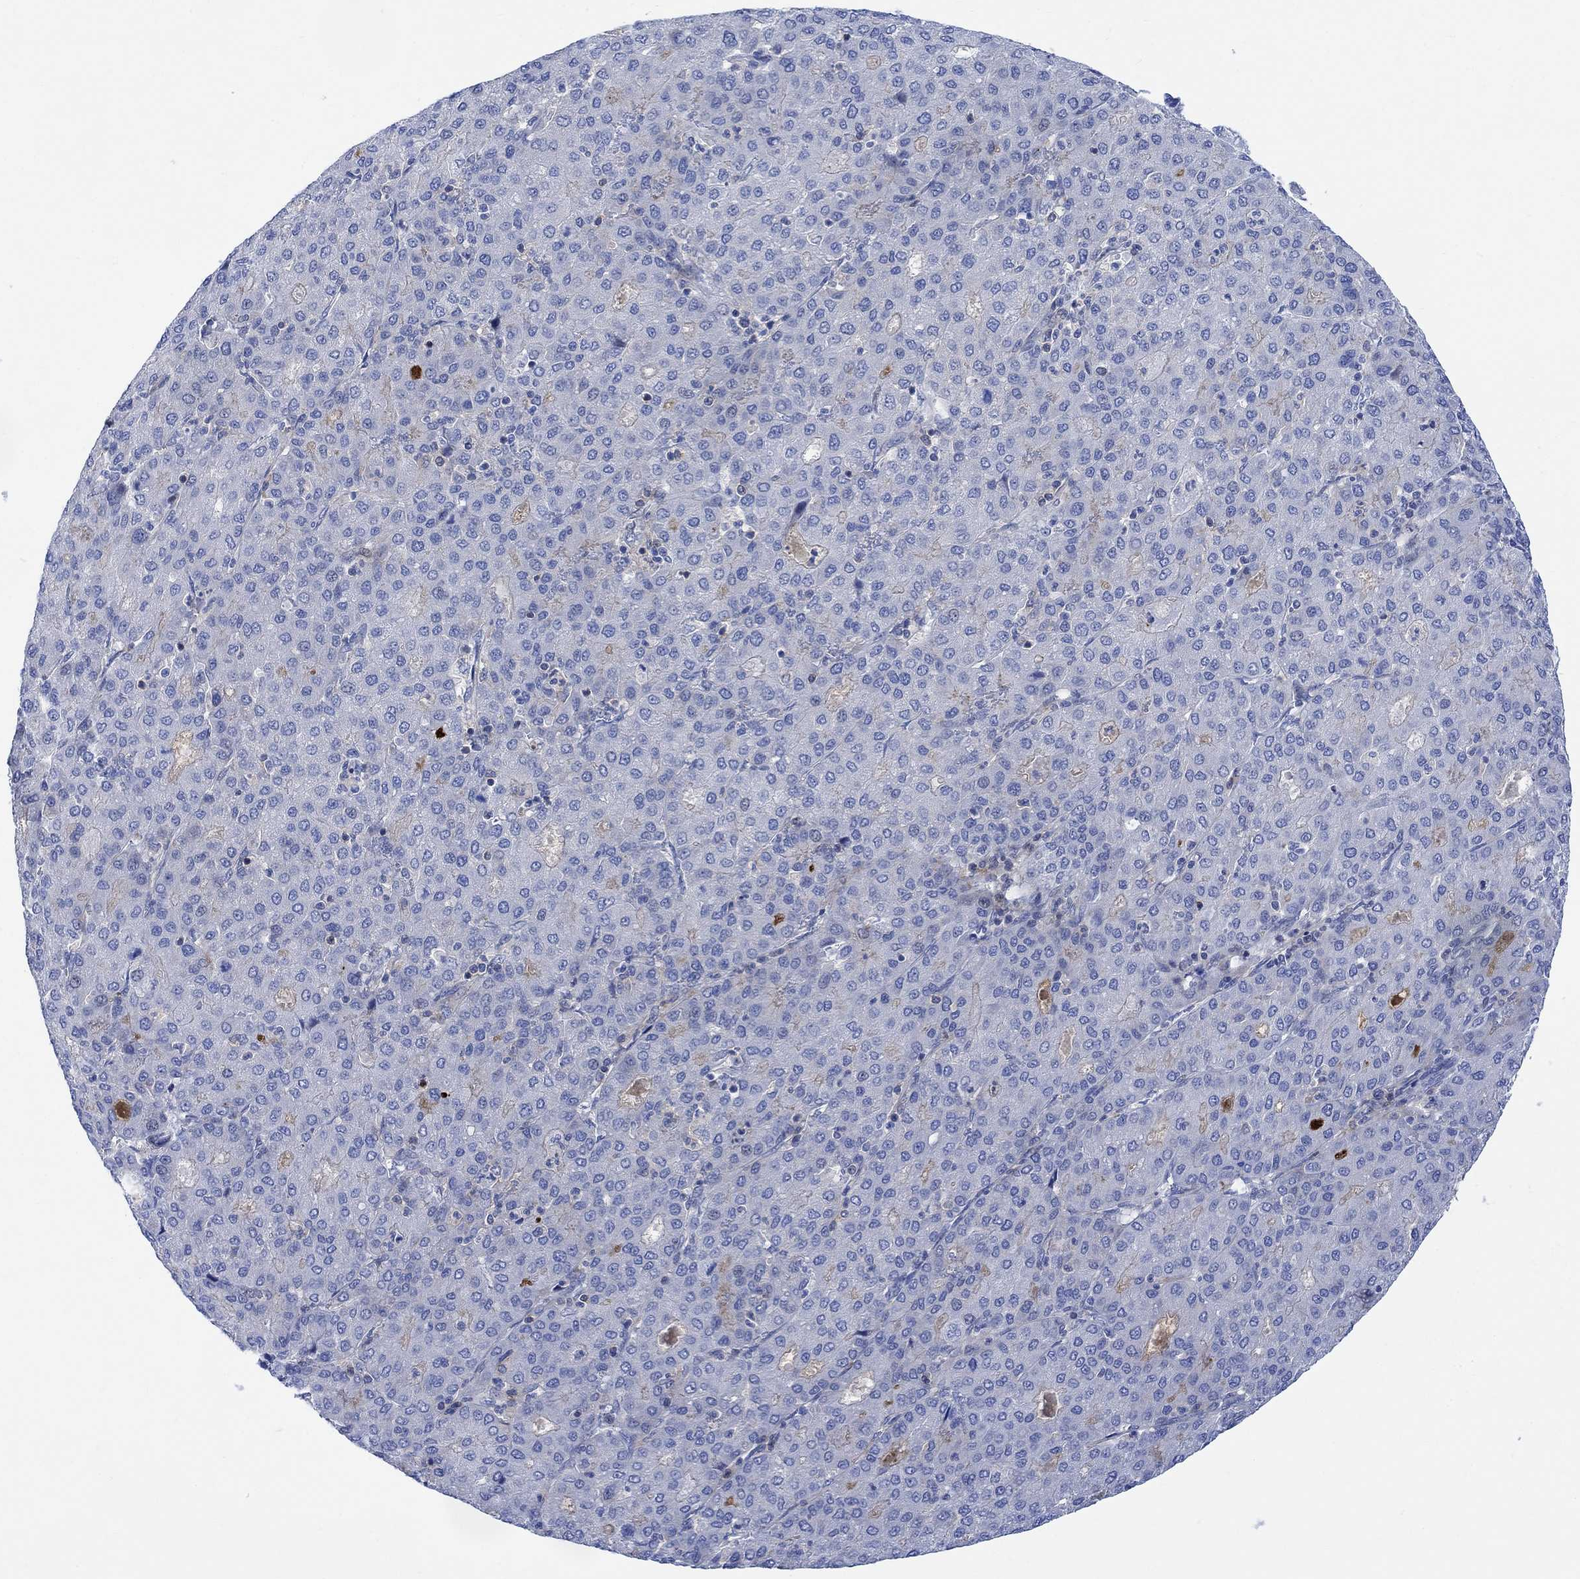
{"staining": {"intensity": "negative", "quantity": "none", "location": "none"}, "tissue": "liver cancer", "cell_type": "Tumor cells", "image_type": "cancer", "snomed": [{"axis": "morphology", "description": "Carcinoma, Hepatocellular, NOS"}, {"axis": "topography", "description": "Liver"}], "caption": "Immunohistochemistry photomicrograph of human liver cancer stained for a protein (brown), which exhibits no staining in tumor cells. The staining was performed using DAB to visualize the protein expression in brown, while the nuclei were stained in blue with hematoxylin (Magnification: 20x).", "gene": "ARSK", "patient": {"sex": "male", "age": 65}}